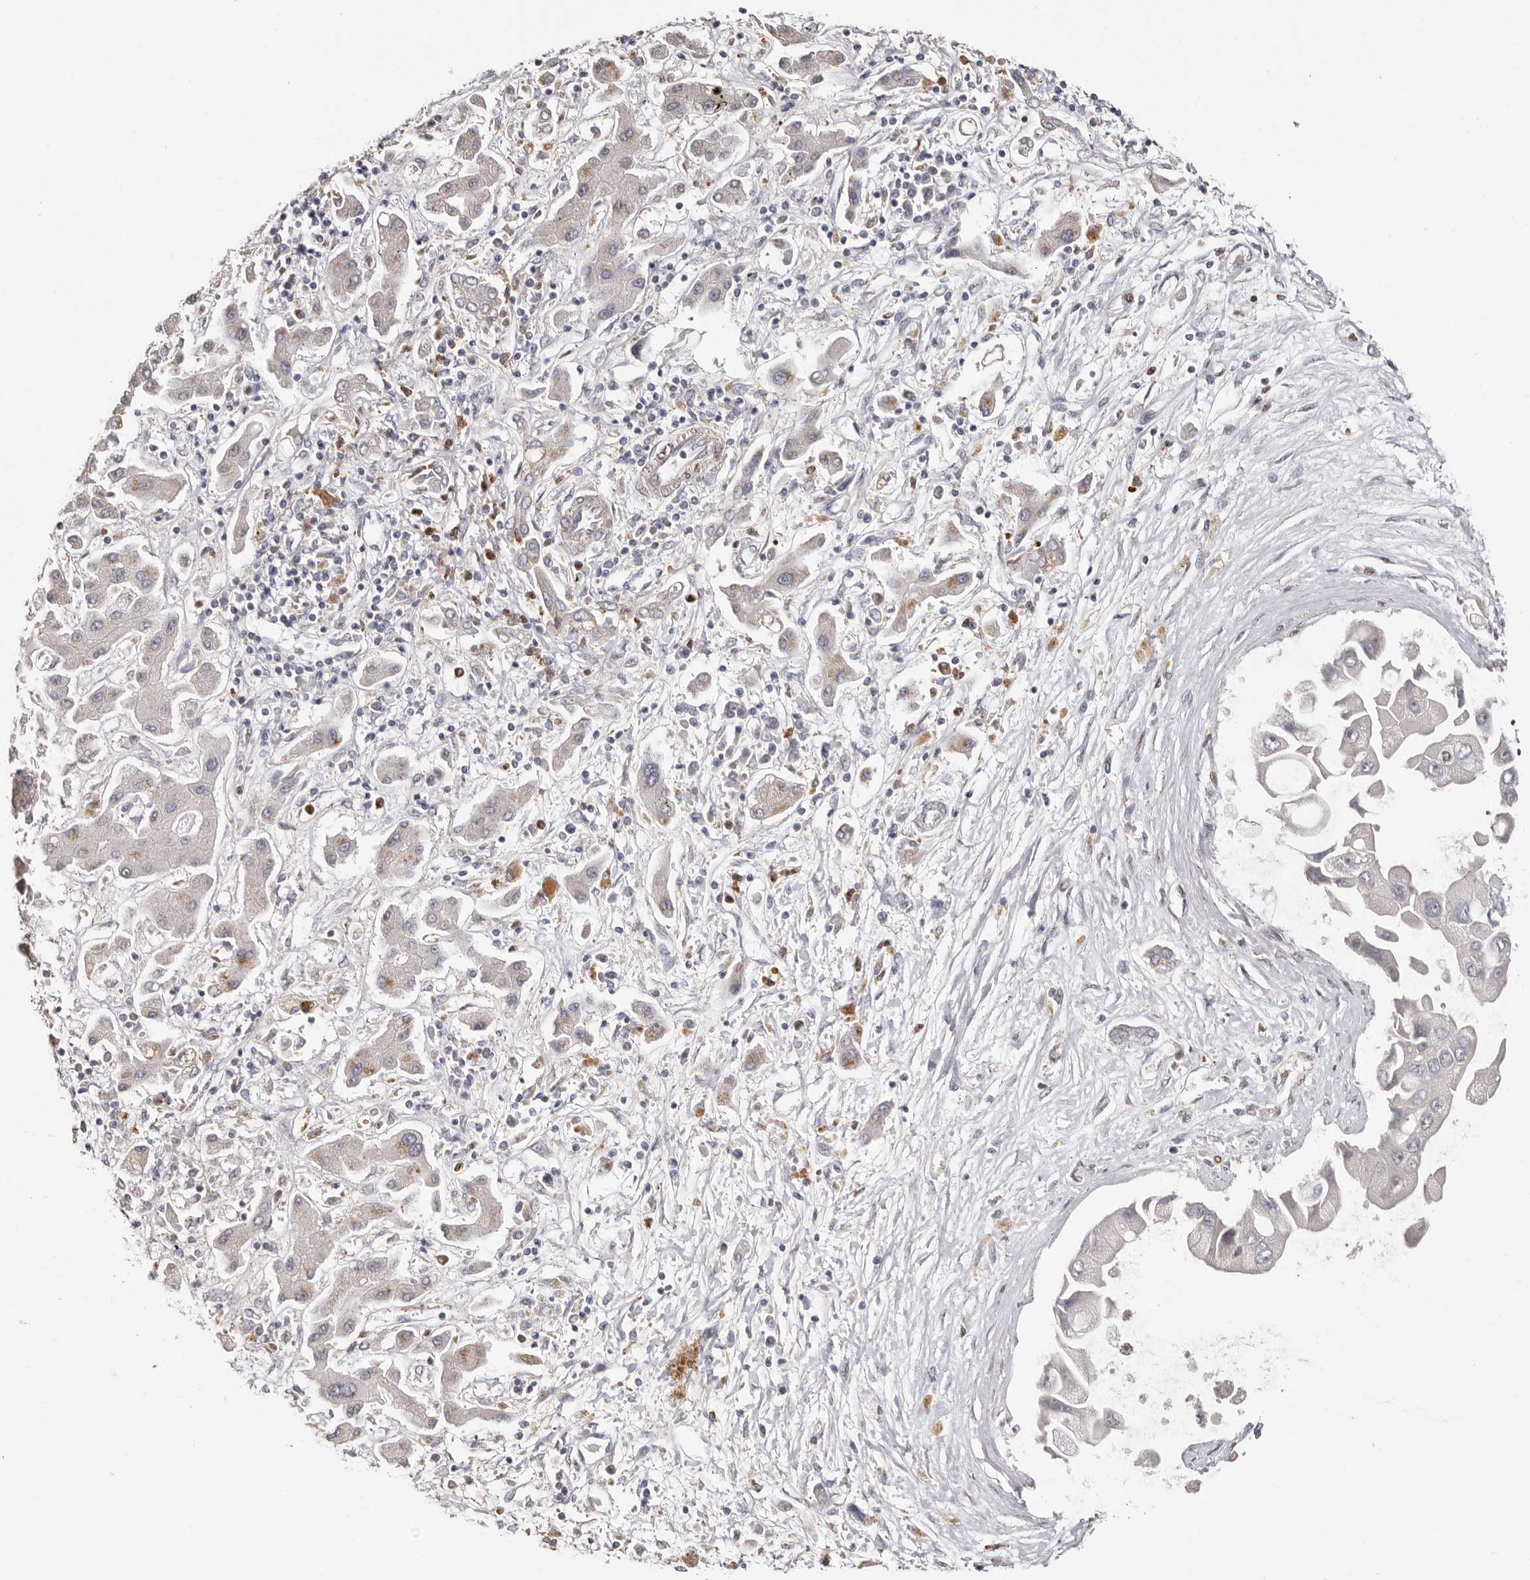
{"staining": {"intensity": "weak", "quantity": "<25%", "location": "cytoplasmic/membranous"}, "tissue": "liver cancer", "cell_type": "Tumor cells", "image_type": "cancer", "snomed": [{"axis": "morphology", "description": "Cholangiocarcinoma"}, {"axis": "topography", "description": "Liver"}], "caption": "This is an immunohistochemistry (IHC) photomicrograph of cholangiocarcinoma (liver). There is no positivity in tumor cells.", "gene": "SMAD7", "patient": {"sex": "male", "age": 50}}